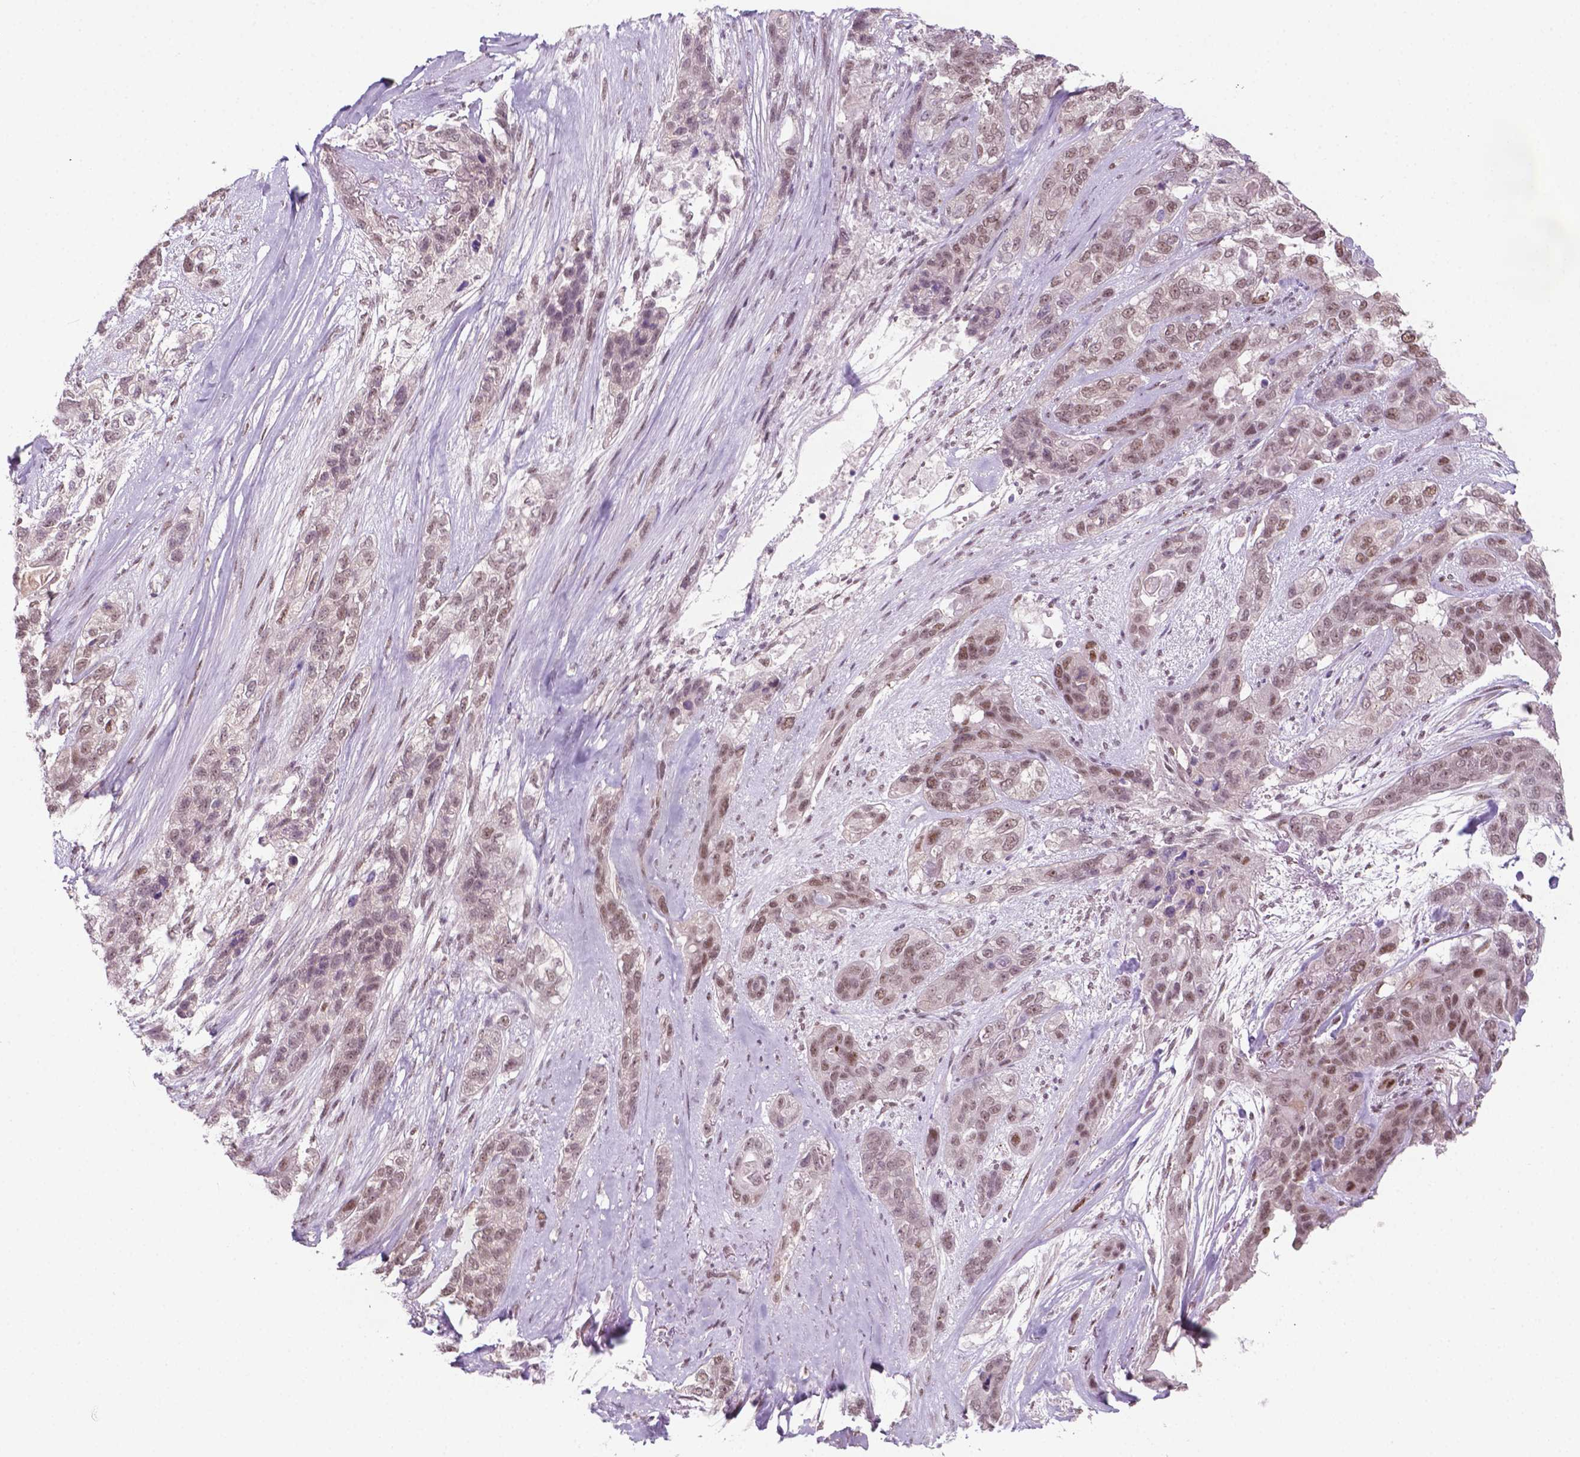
{"staining": {"intensity": "moderate", "quantity": ">75%", "location": "nuclear"}, "tissue": "lung cancer", "cell_type": "Tumor cells", "image_type": "cancer", "snomed": [{"axis": "morphology", "description": "Squamous cell carcinoma, NOS"}, {"axis": "topography", "description": "Lung"}], "caption": "IHC image of neoplastic tissue: human lung squamous cell carcinoma stained using immunohistochemistry exhibits medium levels of moderate protein expression localized specifically in the nuclear of tumor cells, appearing as a nuclear brown color.", "gene": "PHAX", "patient": {"sex": "female", "age": 70}}